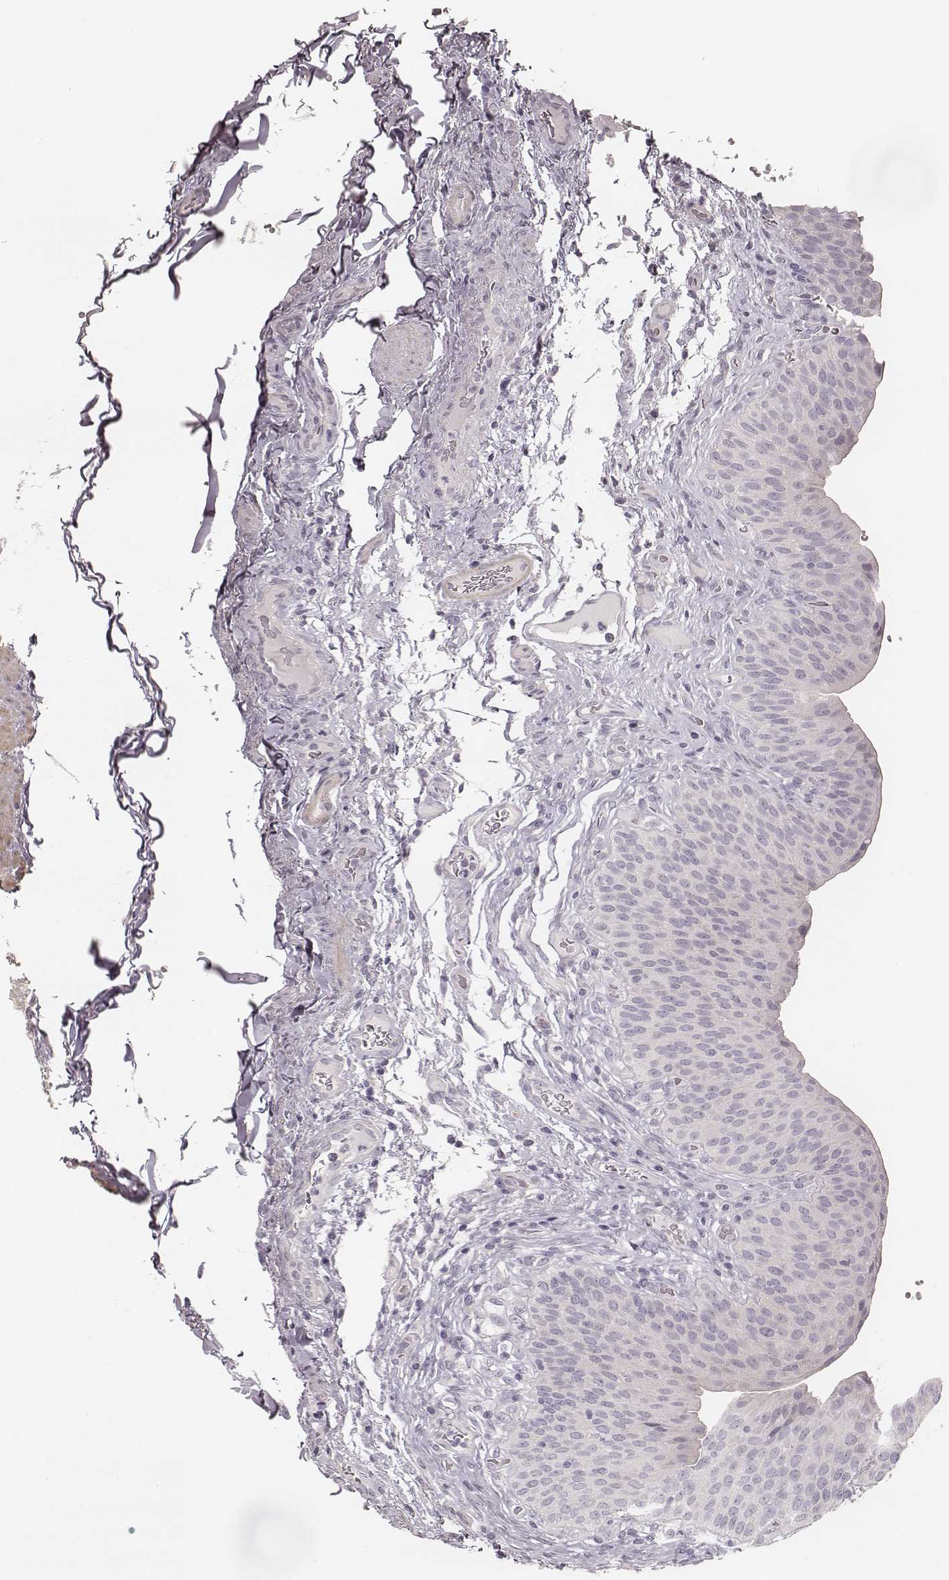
{"staining": {"intensity": "negative", "quantity": "none", "location": "none"}, "tissue": "urinary bladder", "cell_type": "Urothelial cells", "image_type": "normal", "snomed": [{"axis": "morphology", "description": "Normal tissue, NOS"}, {"axis": "topography", "description": "Urinary bladder"}], "caption": "High power microscopy image of an immunohistochemistry (IHC) histopathology image of normal urinary bladder, revealing no significant expression in urothelial cells. The staining was performed using DAB to visualize the protein expression in brown, while the nuclei were stained in blue with hematoxylin (Magnification: 20x).", "gene": "SPATA24", "patient": {"sex": "male", "age": 66}}